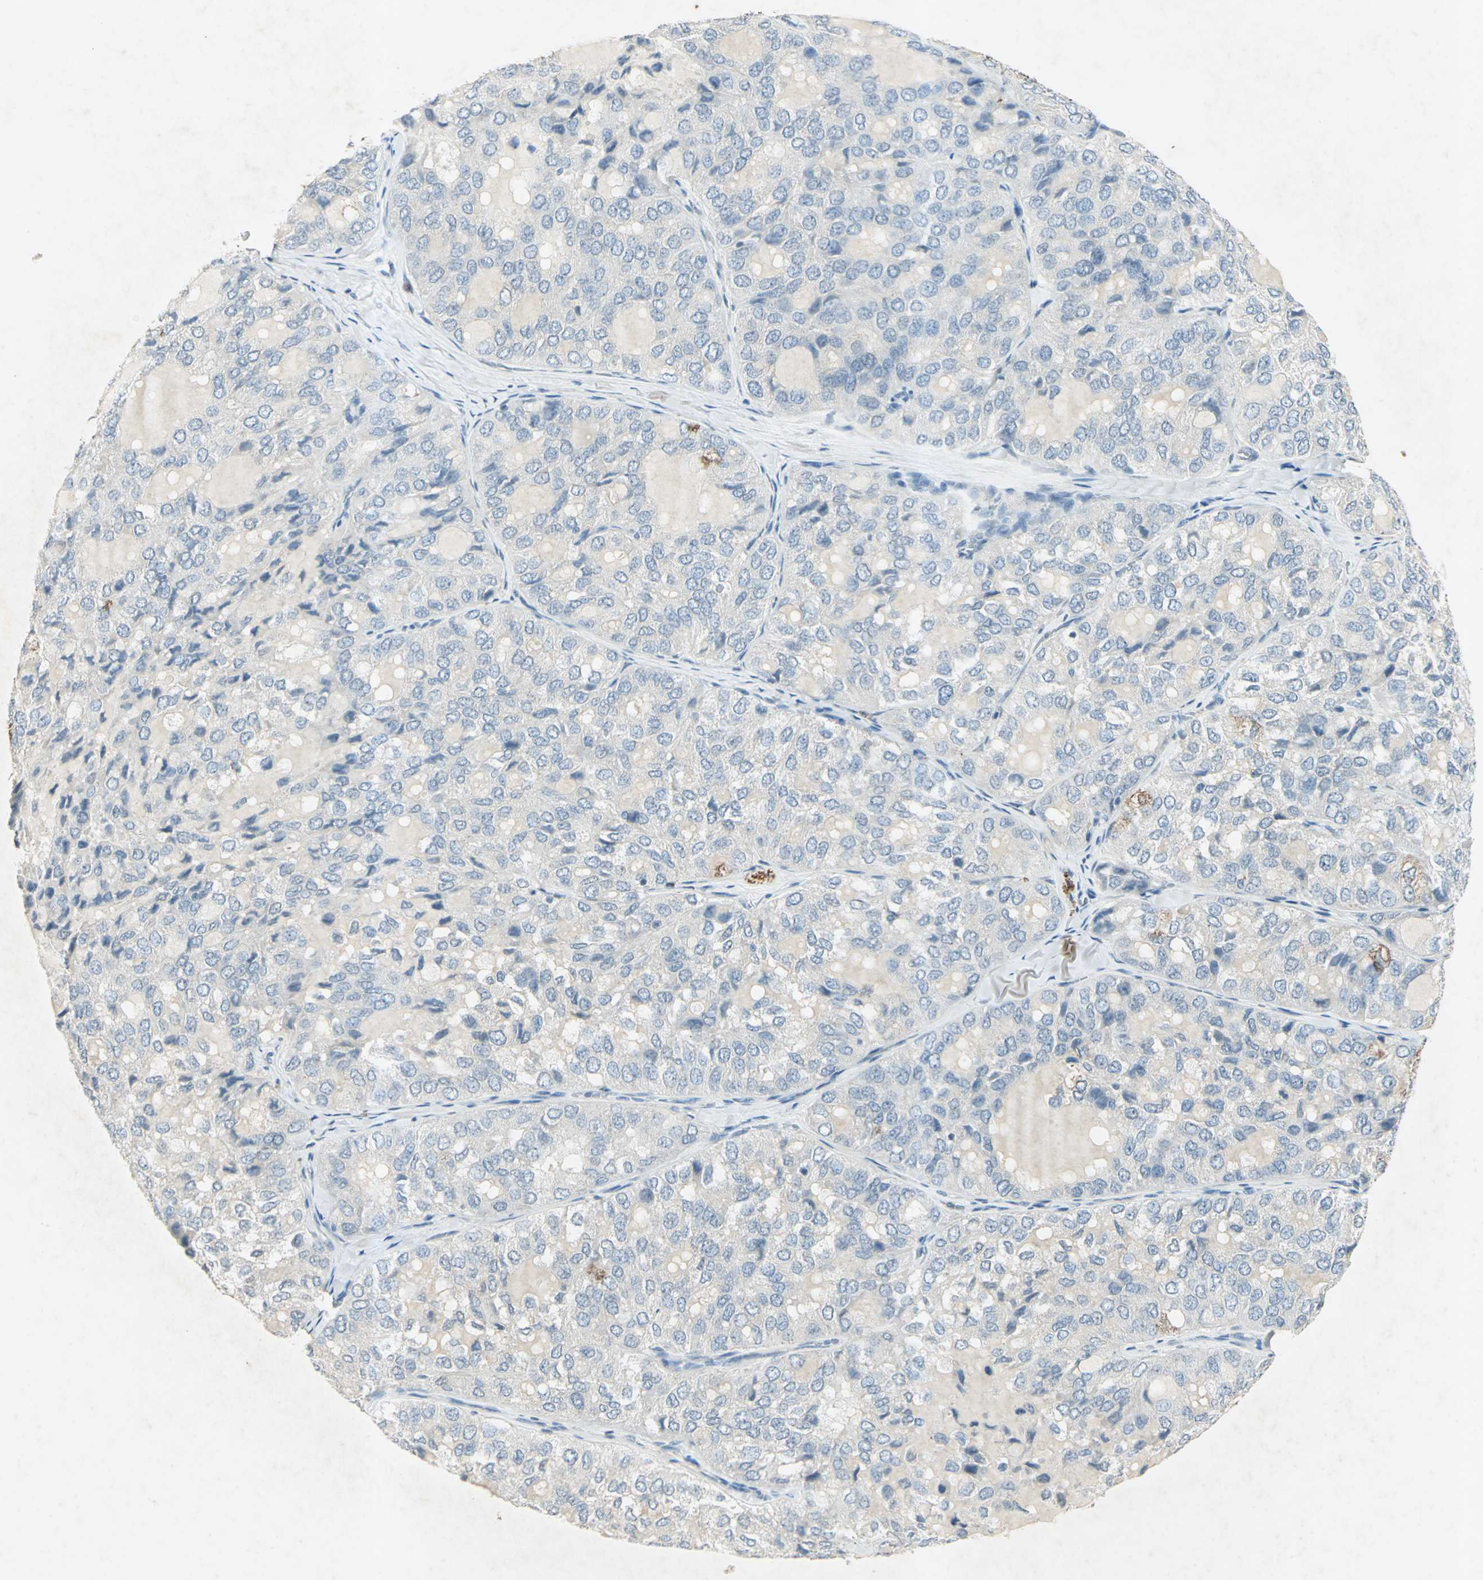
{"staining": {"intensity": "weak", "quantity": "<25%", "location": "cytoplasmic/membranous"}, "tissue": "thyroid cancer", "cell_type": "Tumor cells", "image_type": "cancer", "snomed": [{"axis": "morphology", "description": "Follicular adenoma carcinoma, NOS"}, {"axis": "topography", "description": "Thyroid gland"}], "caption": "A photomicrograph of human thyroid follicular adenoma carcinoma is negative for staining in tumor cells.", "gene": "CAMK2B", "patient": {"sex": "male", "age": 75}}